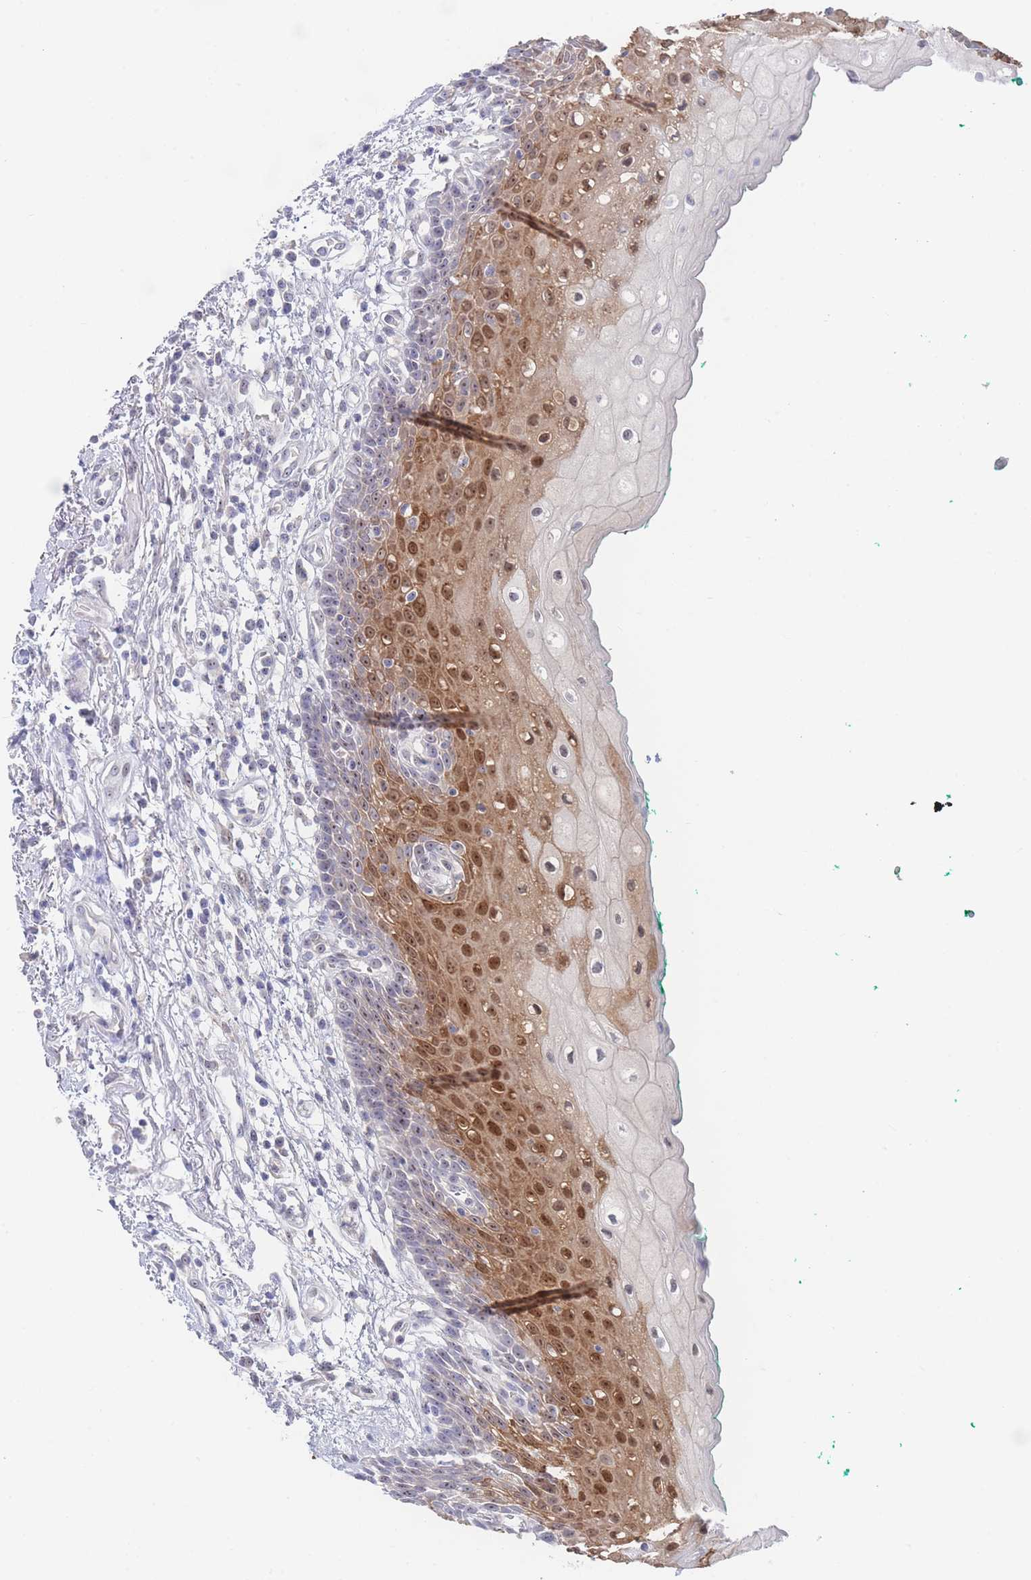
{"staining": {"intensity": "strong", "quantity": "25%-75%", "location": "cytoplasmic/membranous,nuclear"}, "tissue": "oral mucosa", "cell_type": "Squamous epithelial cells", "image_type": "normal", "snomed": [{"axis": "morphology", "description": "Normal tissue, NOS"}, {"axis": "morphology", "description": "Squamous cell carcinoma, NOS"}, {"axis": "topography", "description": "Oral tissue"}, {"axis": "topography", "description": "Tounge, NOS"}, {"axis": "topography", "description": "Head-Neck"}], "caption": "High-magnification brightfield microscopy of benign oral mucosa stained with DAB (3,3'-diaminobenzidine) (brown) and counterstained with hematoxylin (blue). squamous epithelial cells exhibit strong cytoplasmic/membranous,nuclear staining is identified in about25%-75% of cells. (Stains: DAB (3,3'-diaminobenzidine) in brown, nuclei in blue, Microscopy: brightfield microscopy at high magnification).", "gene": "ZNF142", "patient": {"sex": "male", "age": 79}}